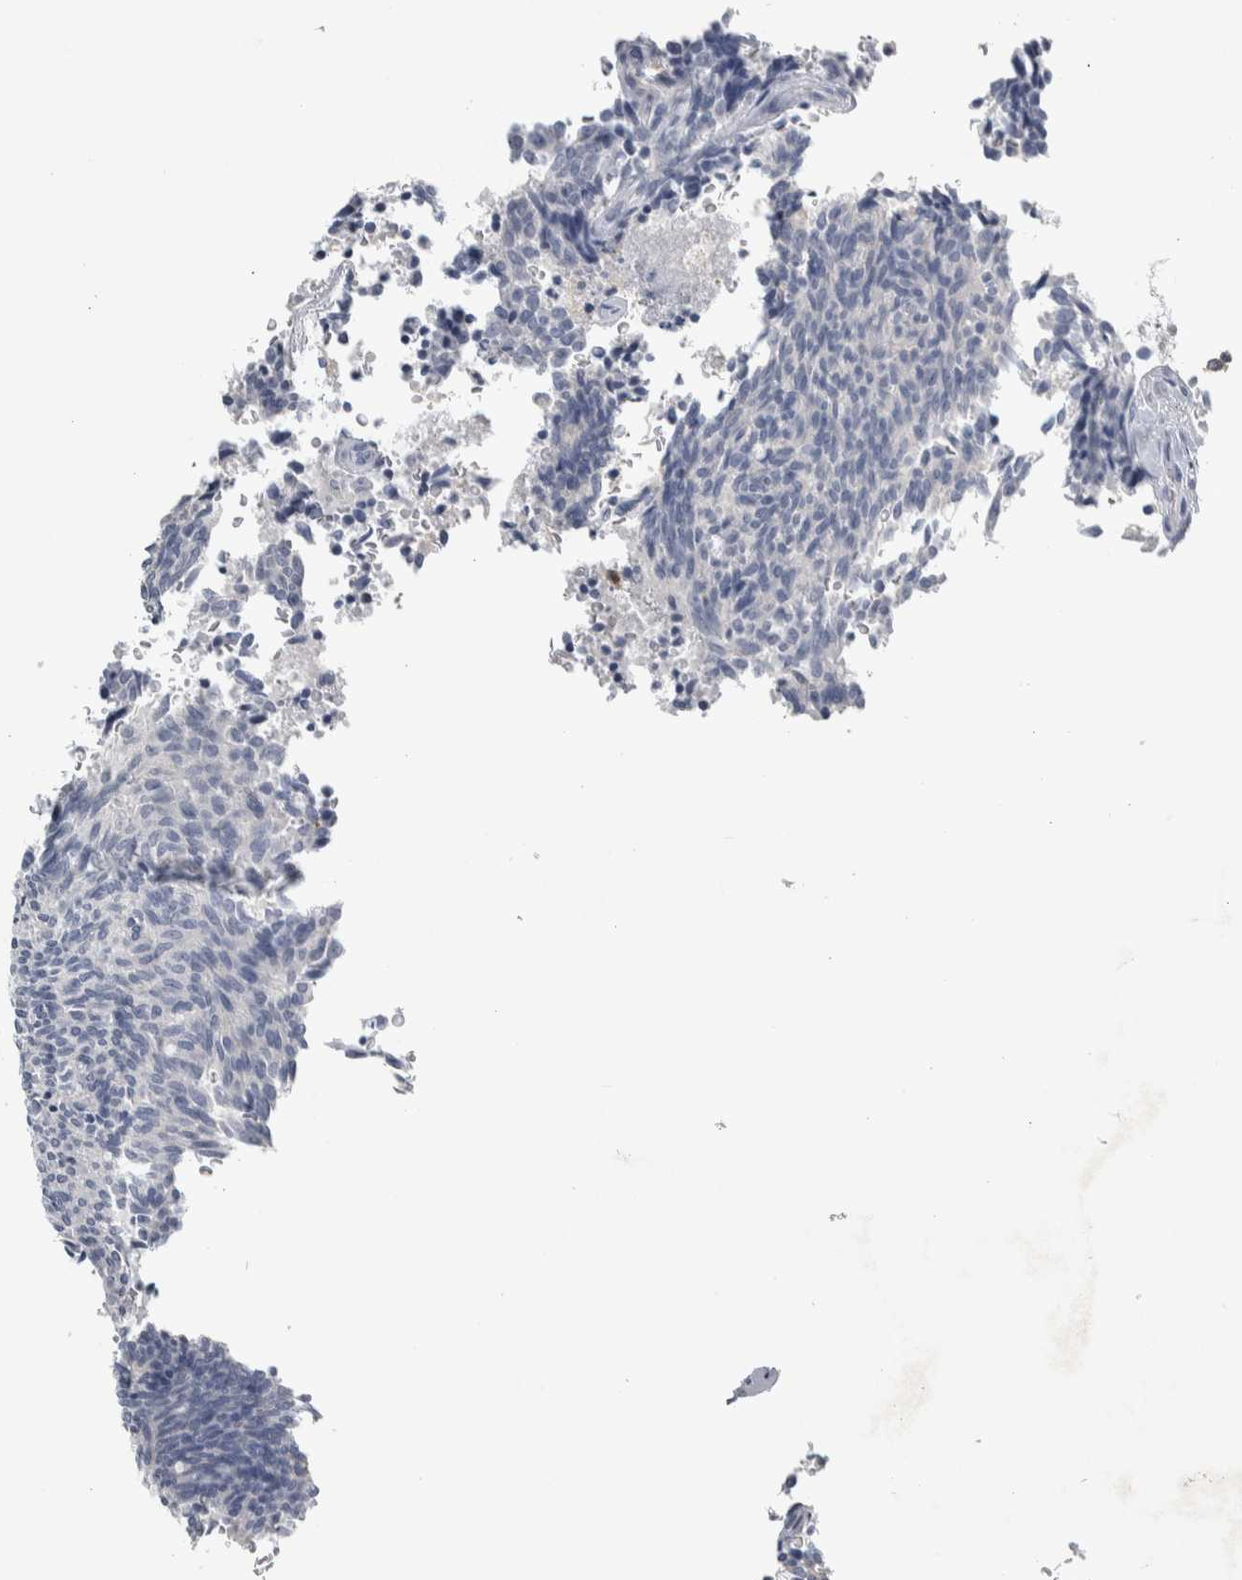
{"staining": {"intensity": "negative", "quantity": "none", "location": "none"}, "tissue": "carcinoid", "cell_type": "Tumor cells", "image_type": "cancer", "snomed": [{"axis": "morphology", "description": "Carcinoid, malignant, NOS"}, {"axis": "topography", "description": "Pancreas"}], "caption": "This is an immunohistochemistry (IHC) micrograph of carcinoid. There is no staining in tumor cells.", "gene": "SKAP2", "patient": {"sex": "female", "age": 54}}